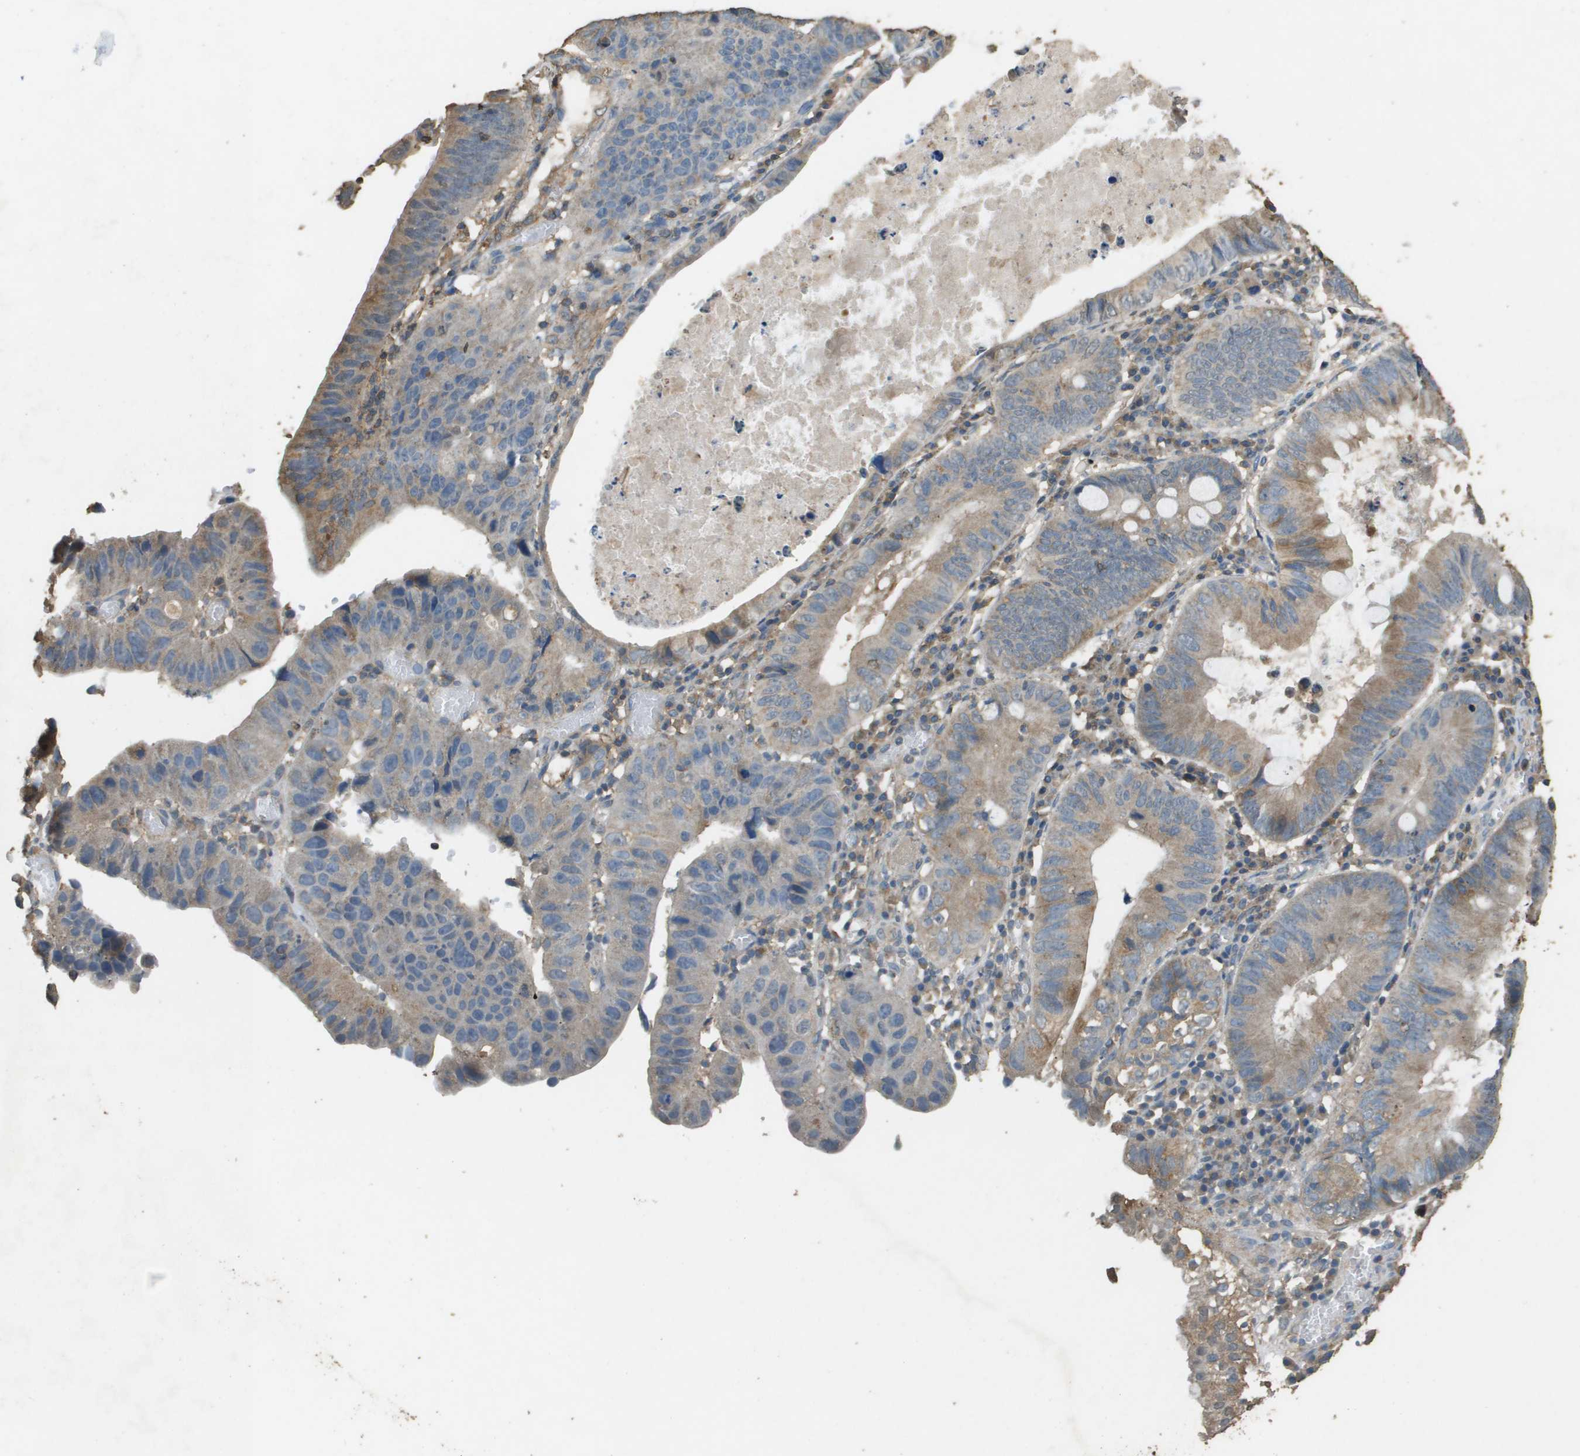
{"staining": {"intensity": "moderate", "quantity": "25%-75%", "location": "cytoplasmic/membranous"}, "tissue": "stomach cancer", "cell_type": "Tumor cells", "image_type": "cancer", "snomed": [{"axis": "morphology", "description": "Adenocarcinoma, NOS"}, {"axis": "topography", "description": "Stomach"}], "caption": "An immunohistochemistry (IHC) histopathology image of tumor tissue is shown. Protein staining in brown highlights moderate cytoplasmic/membranous positivity in stomach adenocarcinoma within tumor cells. (Brightfield microscopy of DAB IHC at high magnification).", "gene": "MS4A7", "patient": {"sex": "male", "age": 59}}